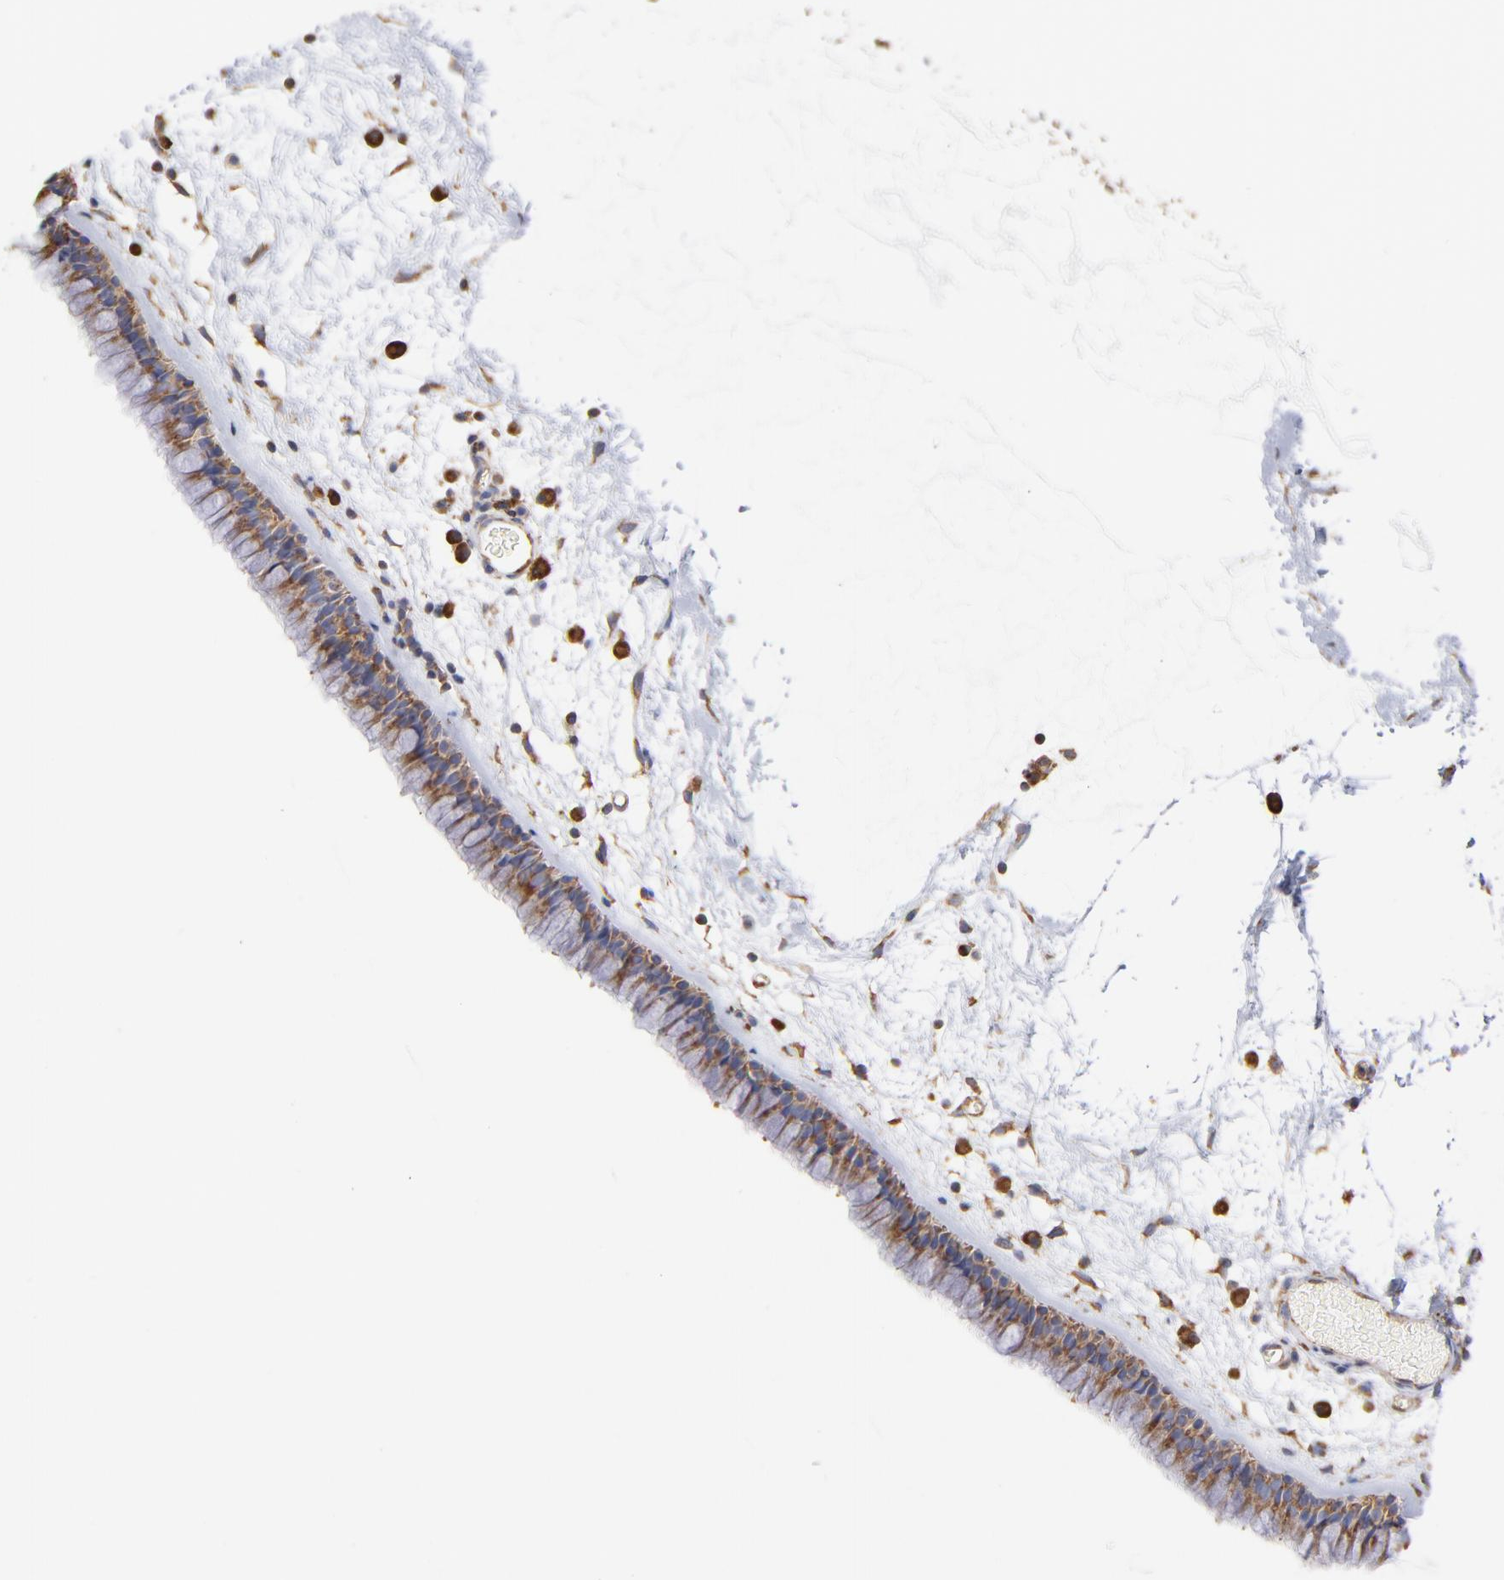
{"staining": {"intensity": "weak", "quantity": ">75%", "location": "cytoplasmic/membranous"}, "tissue": "nasopharynx", "cell_type": "Respiratory epithelial cells", "image_type": "normal", "snomed": [{"axis": "morphology", "description": "Normal tissue, NOS"}, {"axis": "morphology", "description": "Inflammation, NOS"}, {"axis": "topography", "description": "Nasopharynx"}], "caption": "A histopathology image showing weak cytoplasmic/membranous expression in approximately >75% of respiratory epithelial cells in unremarkable nasopharynx, as visualized by brown immunohistochemical staining.", "gene": "RPL9", "patient": {"sex": "male", "age": 48}}